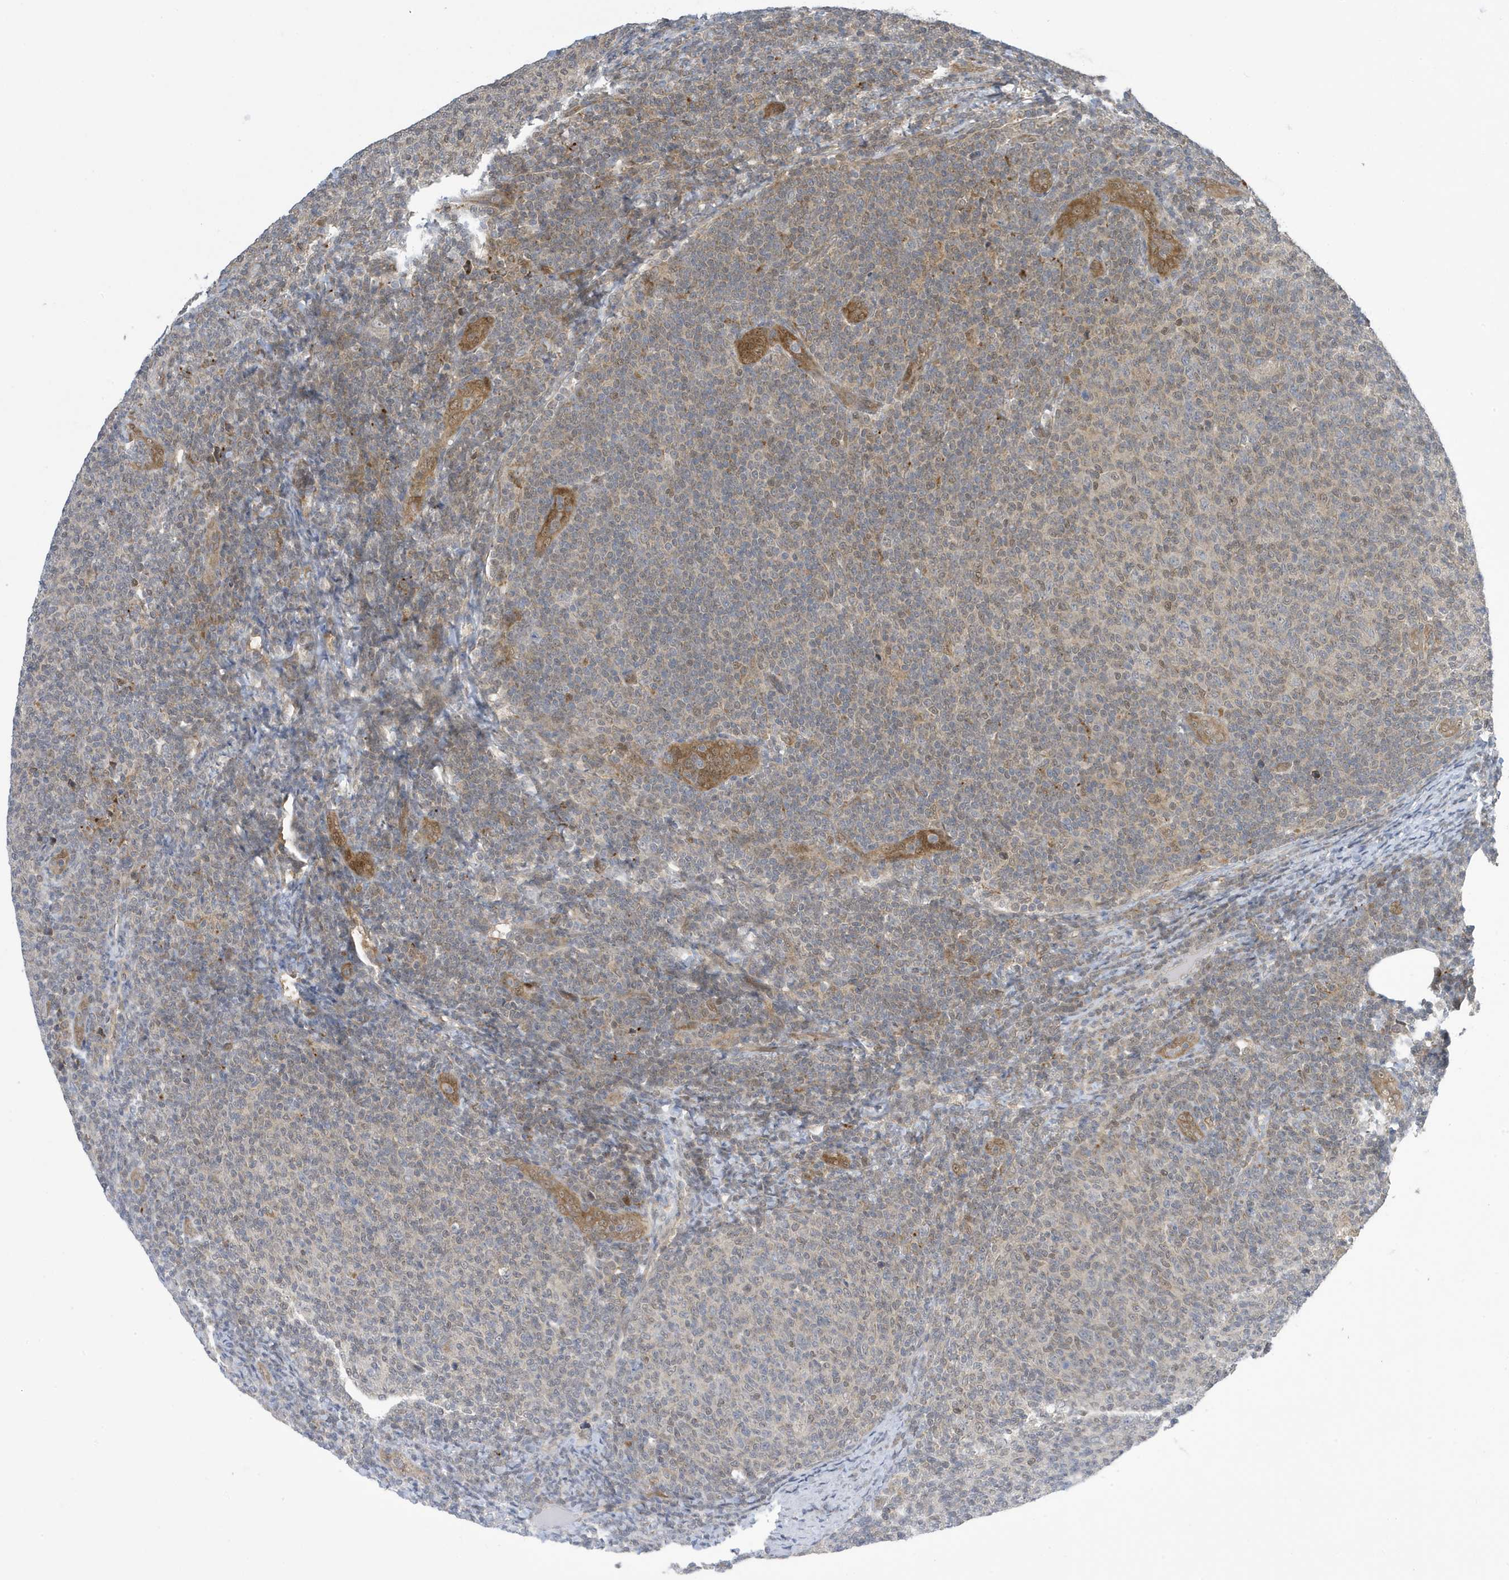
{"staining": {"intensity": "weak", "quantity": "<25%", "location": "nuclear"}, "tissue": "lymphoma", "cell_type": "Tumor cells", "image_type": "cancer", "snomed": [{"axis": "morphology", "description": "Malignant lymphoma, non-Hodgkin's type, Low grade"}, {"axis": "topography", "description": "Lymph node"}], "caption": "Immunohistochemical staining of human lymphoma displays no significant positivity in tumor cells.", "gene": "NCOA7", "patient": {"sex": "male", "age": 66}}